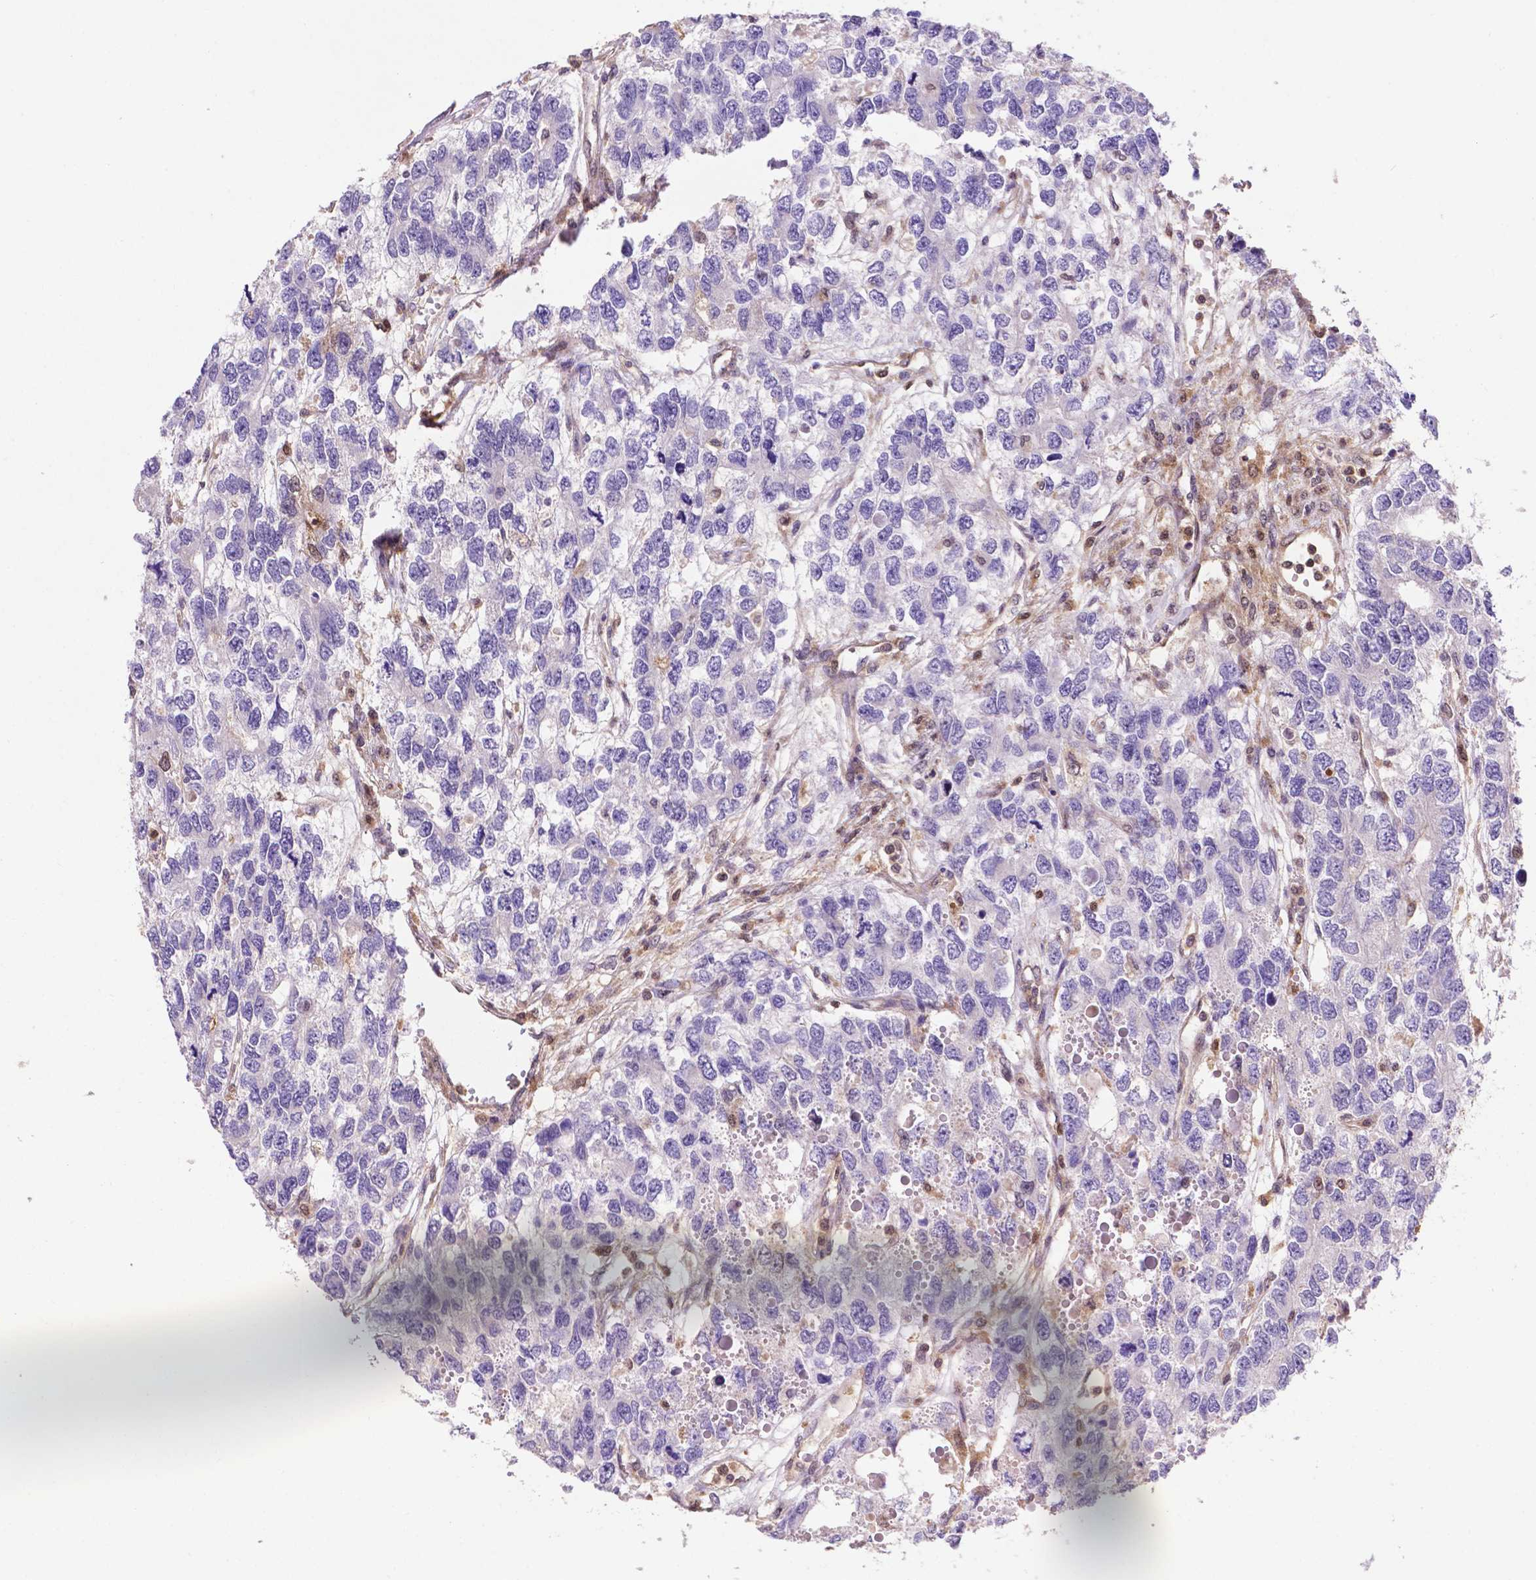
{"staining": {"intensity": "negative", "quantity": "none", "location": "none"}, "tissue": "testis cancer", "cell_type": "Tumor cells", "image_type": "cancer", "snomed": [{"axis": "morphology", "description": "Seminoma, NOS"}, {"axis": "topography", "description": "Testis"}], "caption": "Tumor cells show no significant protein positivity in testis seminoma.", "gene": "UBE2L6", "patient": {"sex": "male", "age": 52}}